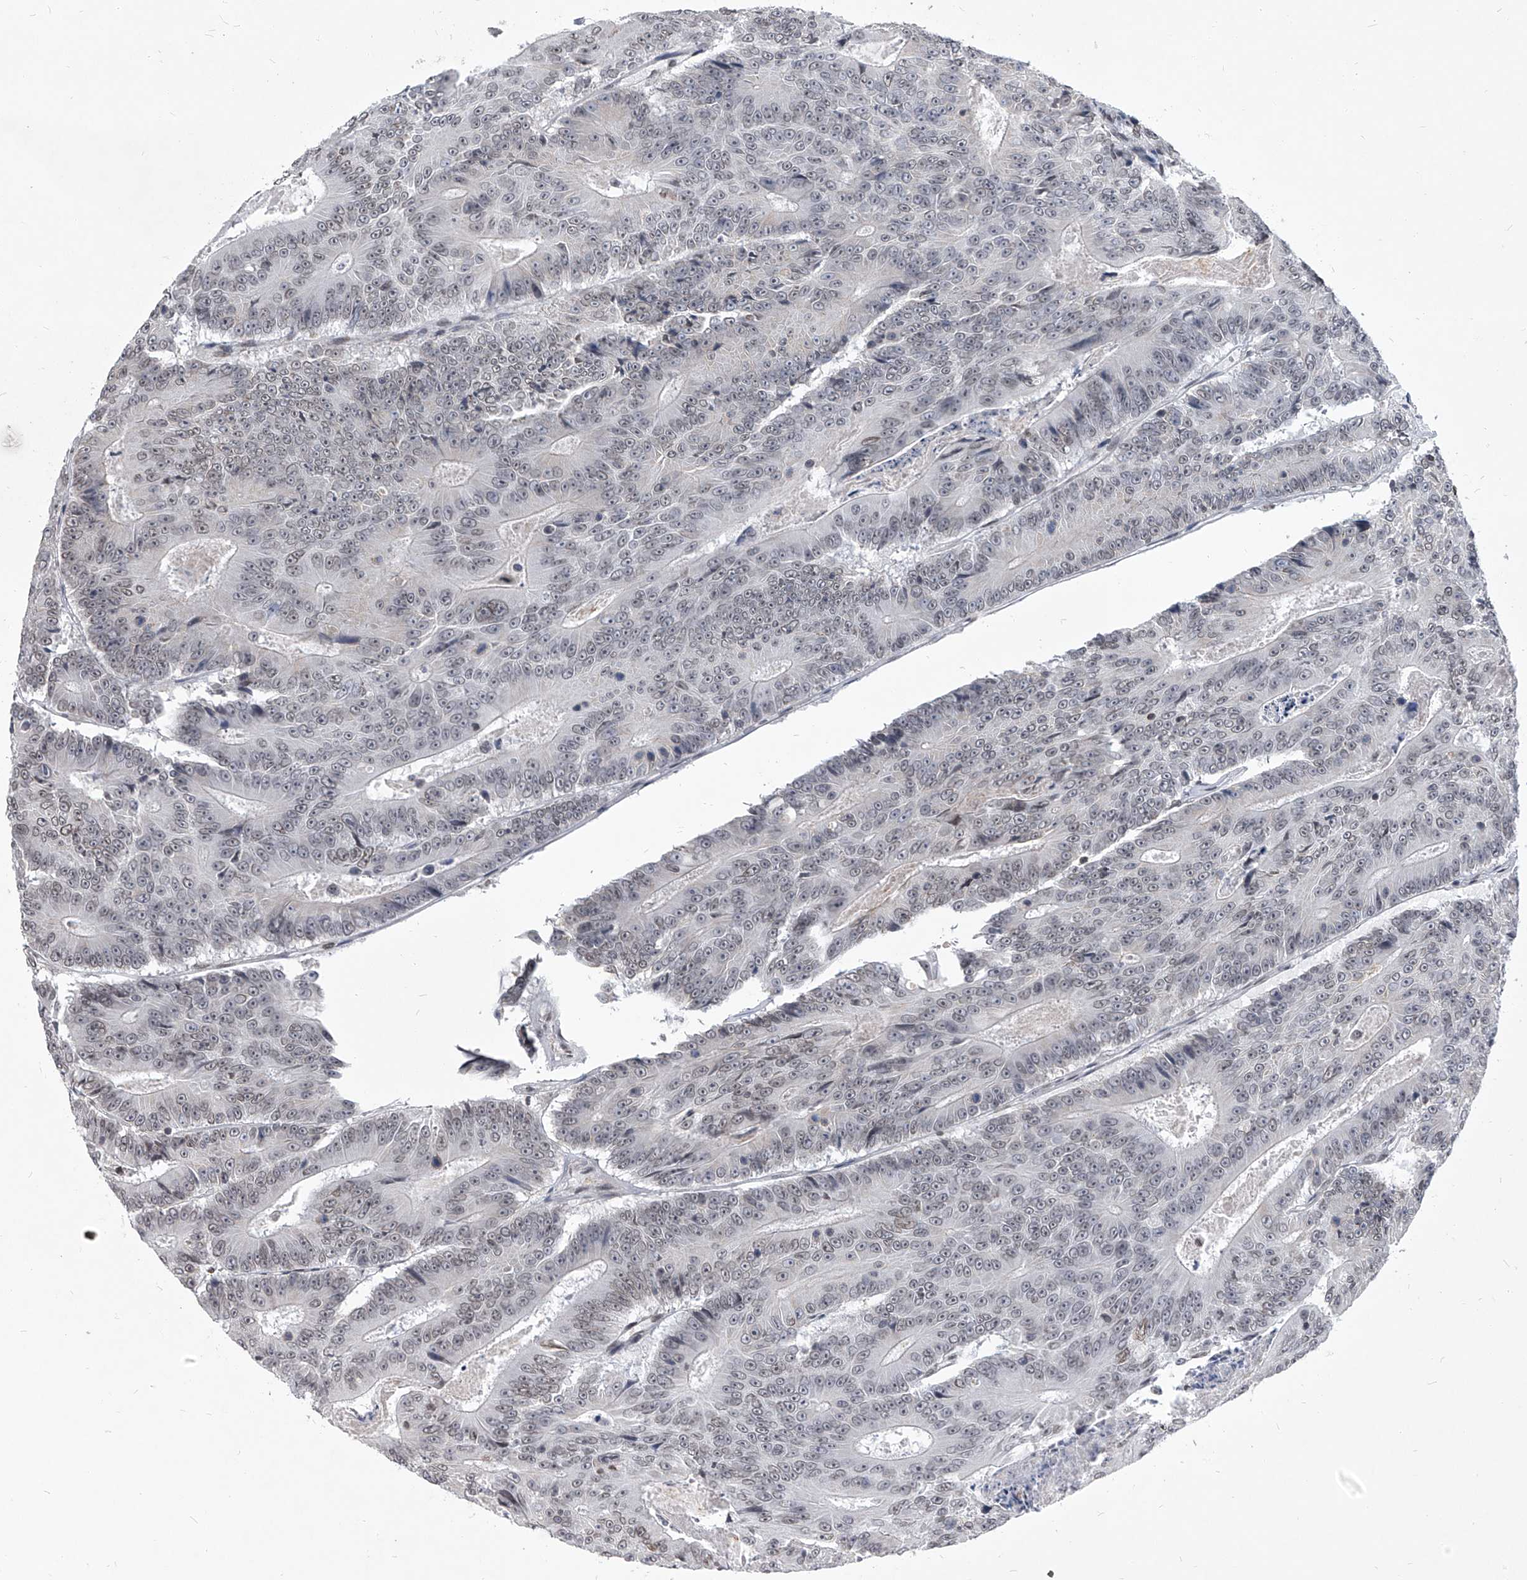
{"staining": {"intensity": "negative", "quantity": "none", "location": "none"}, "tissue": "colorectal cancer", "cell_type": "Tumor cells", "image_type": "cancer", "snomed": [{"axis": "morphology", "description": "Adenocarcinoma, NOS"}, {"axis": "topography", "description": "Colon"}], "caption": "Histopathology image shows no significant protein staining in tumor cells of adenocarcinoma (colorectal).", "gene": "PPIL4", "patient": {"sex": "male", "age": 83}}